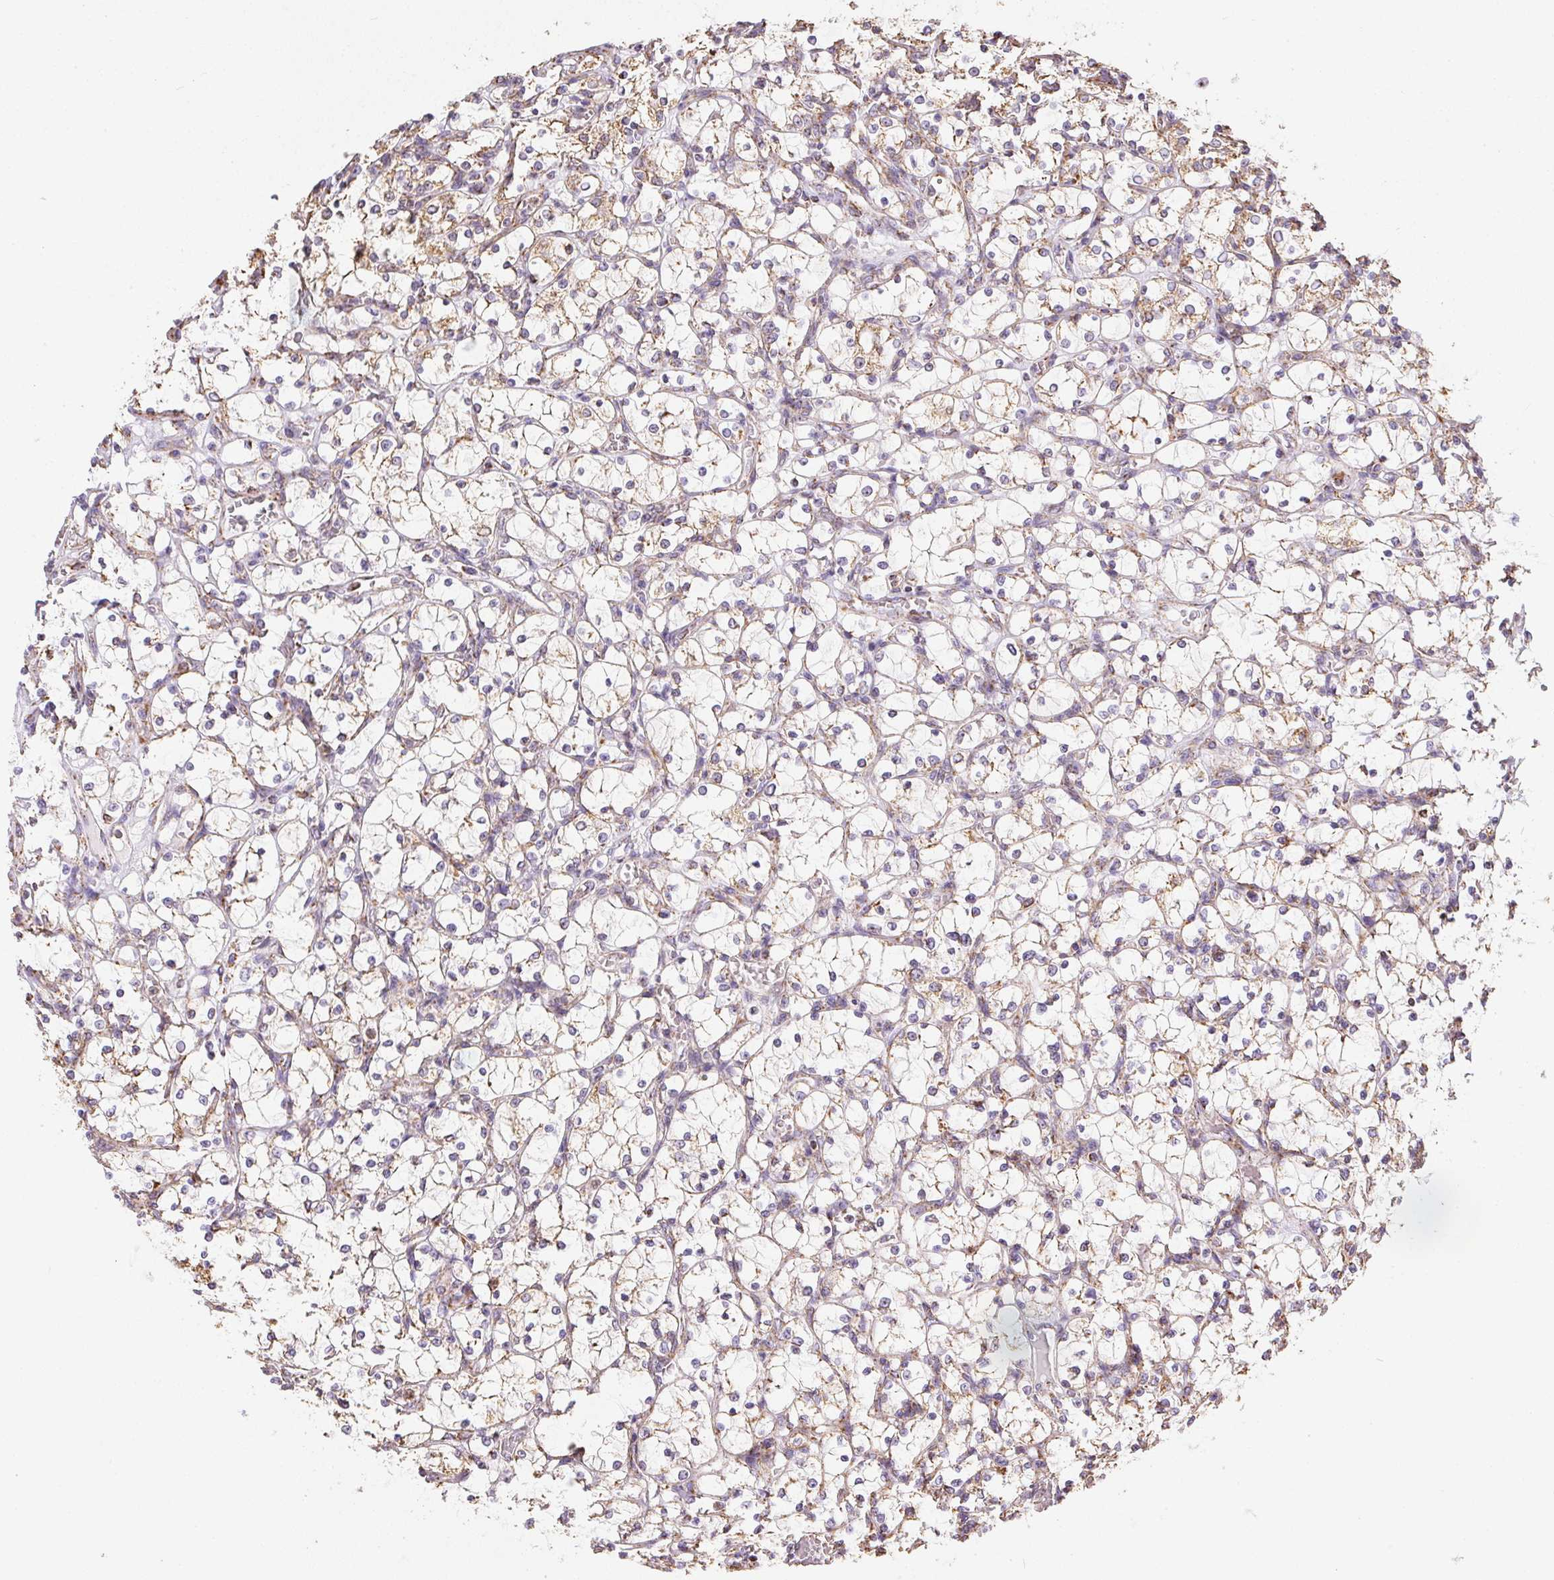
{"staining": {"intensity": "weak", "quantity": "25%-75%", "location": "cytoplasmic/membranous"}, "tissue": "renal cancer", "cell_type": "Tumor cells", "image_type": "cancer", "snomed": [{"axis": "morphology", "description": "Adenocarcinoma, NOS"}, {"axis": "topography", "description": "Kidney"}], "caption": "Protein expression analysis of human renal adenocarcinoma reveals weak cytoplasmic/membranous positivity in approximately 25%-75% of tumor cells.", "gene": "MAPK11", "patient": {"sex": "female", "age": 69}}